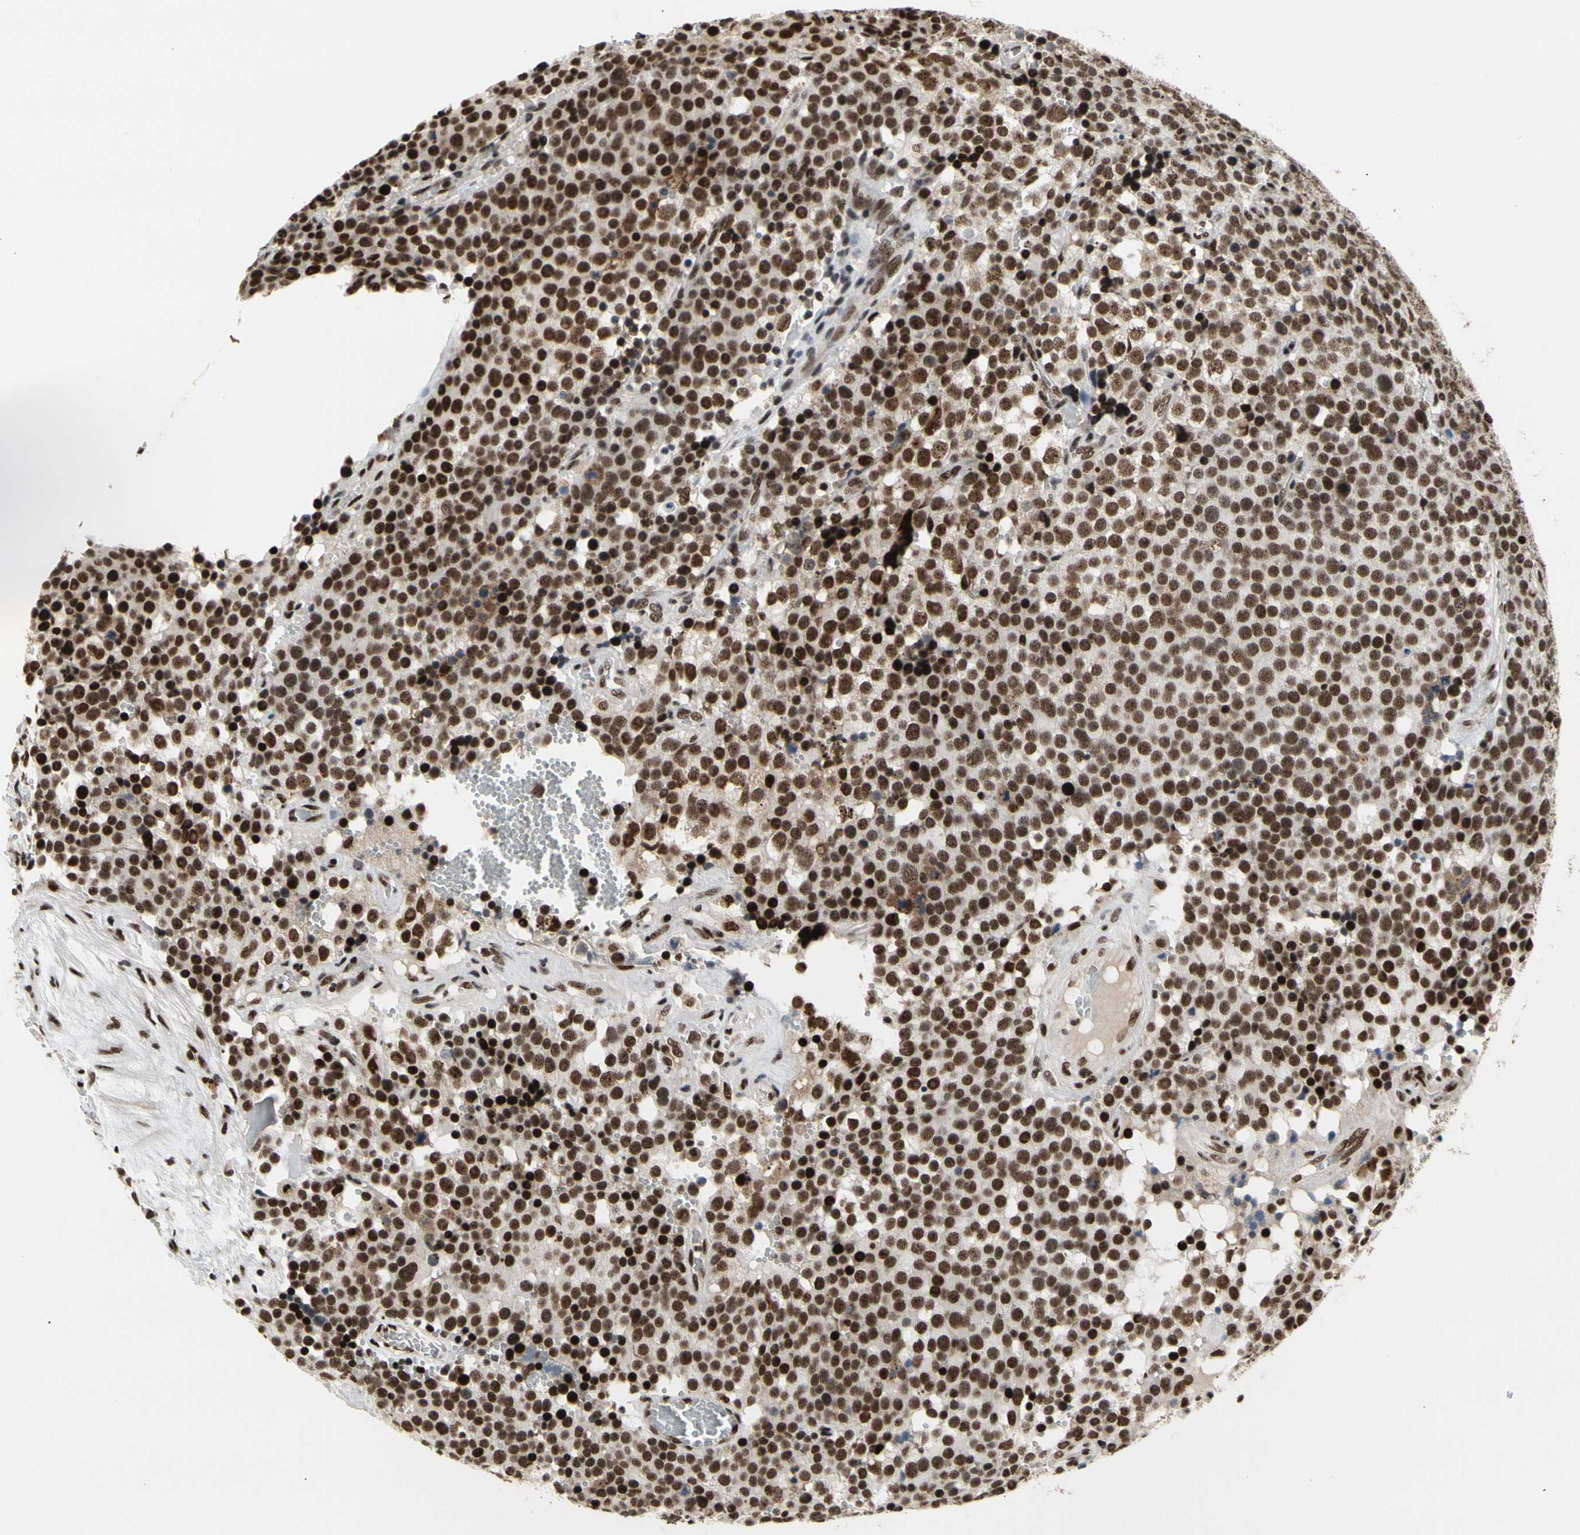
{"staining": {"intensity": "strong", "quantity": ">75%", "location": "nuclear"}, "tissue": "testis cancer", "cell_type": "Tumor cells", "image_type": "cancer", "snomed": [{"axis": "morphology", "description": "Seminoma, NOS"}, {"axis": "topography", "description": "Testis"}], "caption": "An image showing strong nuclear positivity in about >75% of tumor cells in seminoma (testis), as visualized by brown immunohistochemical staining.", "gene": "SRSF11", "patient": {"sex": "male", "age": 71}}